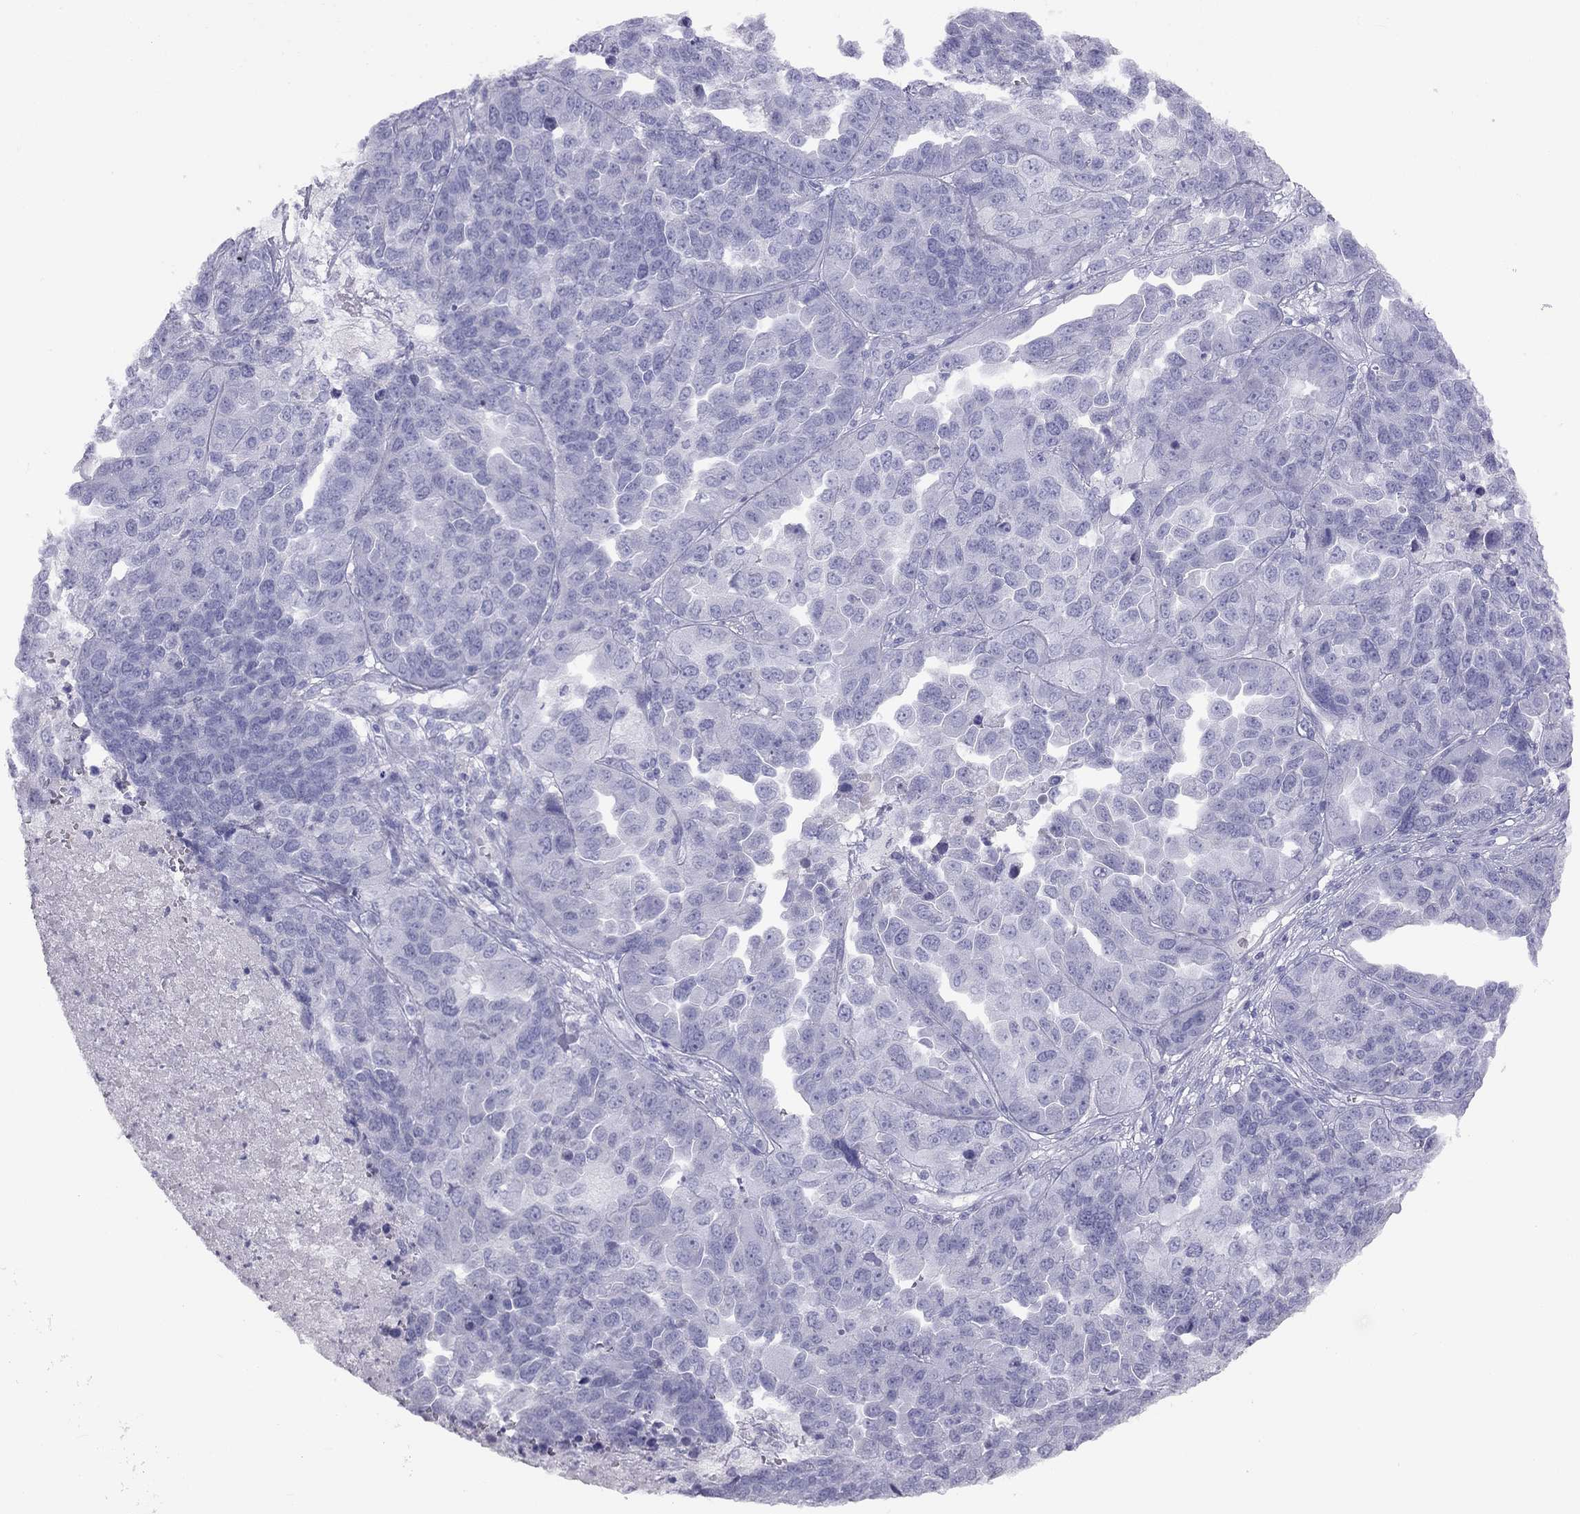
{"staining": {"intensity": "negative", "quantity": "none", "location": "none"}, "tissue": "ovarian cancer", "cell_type": "Tumor cells", "image_type": "cancer", "snomed": [{"axis": "morphology", "description": "Cystadenocarcinoma, serous, NOS"}, {"axis": "topography", "description": "Ovary"}], "caption": "DAB (3,3'-diaminobenzidine) immunohistochemical staining of ovarian cancer (serous cystadenocarcinoma) exhibits no significant staining in tumor cells.", "gene": "KLRG1", "patient": {"sex": "female", "age": 87}}